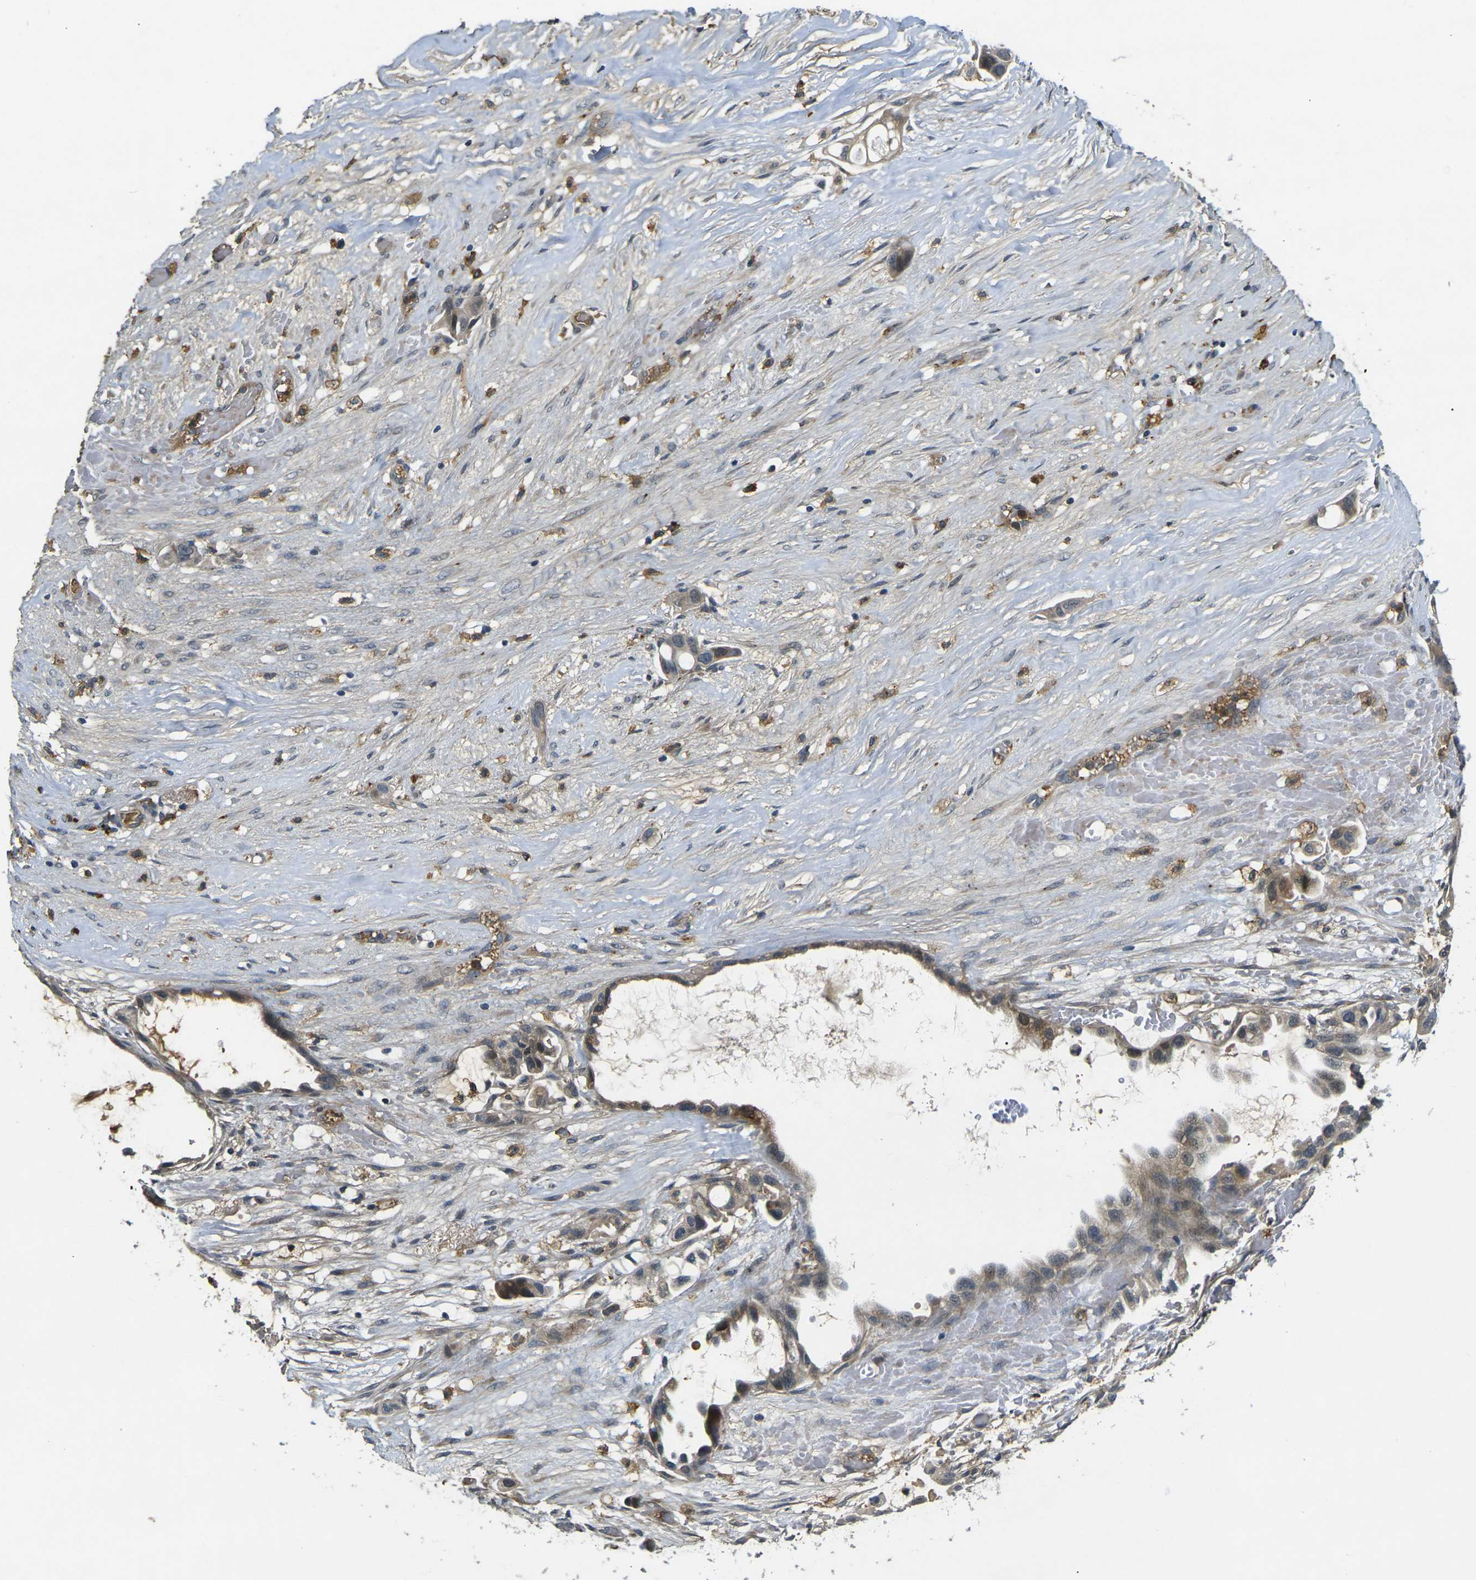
{"staining": {"intensity": "weak", "quantity": ">75%", "location": "cytoplasmic/membranous"}, "tissue": "liver cancer", "cell_type": "Tumor cells", "image_type": "cancer", "snomed": [{"axis": "morphology", "description": "Cholangiocarcinoma"}, {"axis": "topography", "description": "Liver"}], "caption": "Protein staining by immunohistochemistry (IHC) demonstrates weak cytoplasmic/membranous positivity in approximately >75% of tumor cells in liver cholangiocarcinoma.", "gene": "PIGL", "patient": {"sex": "female", "age": 65}}